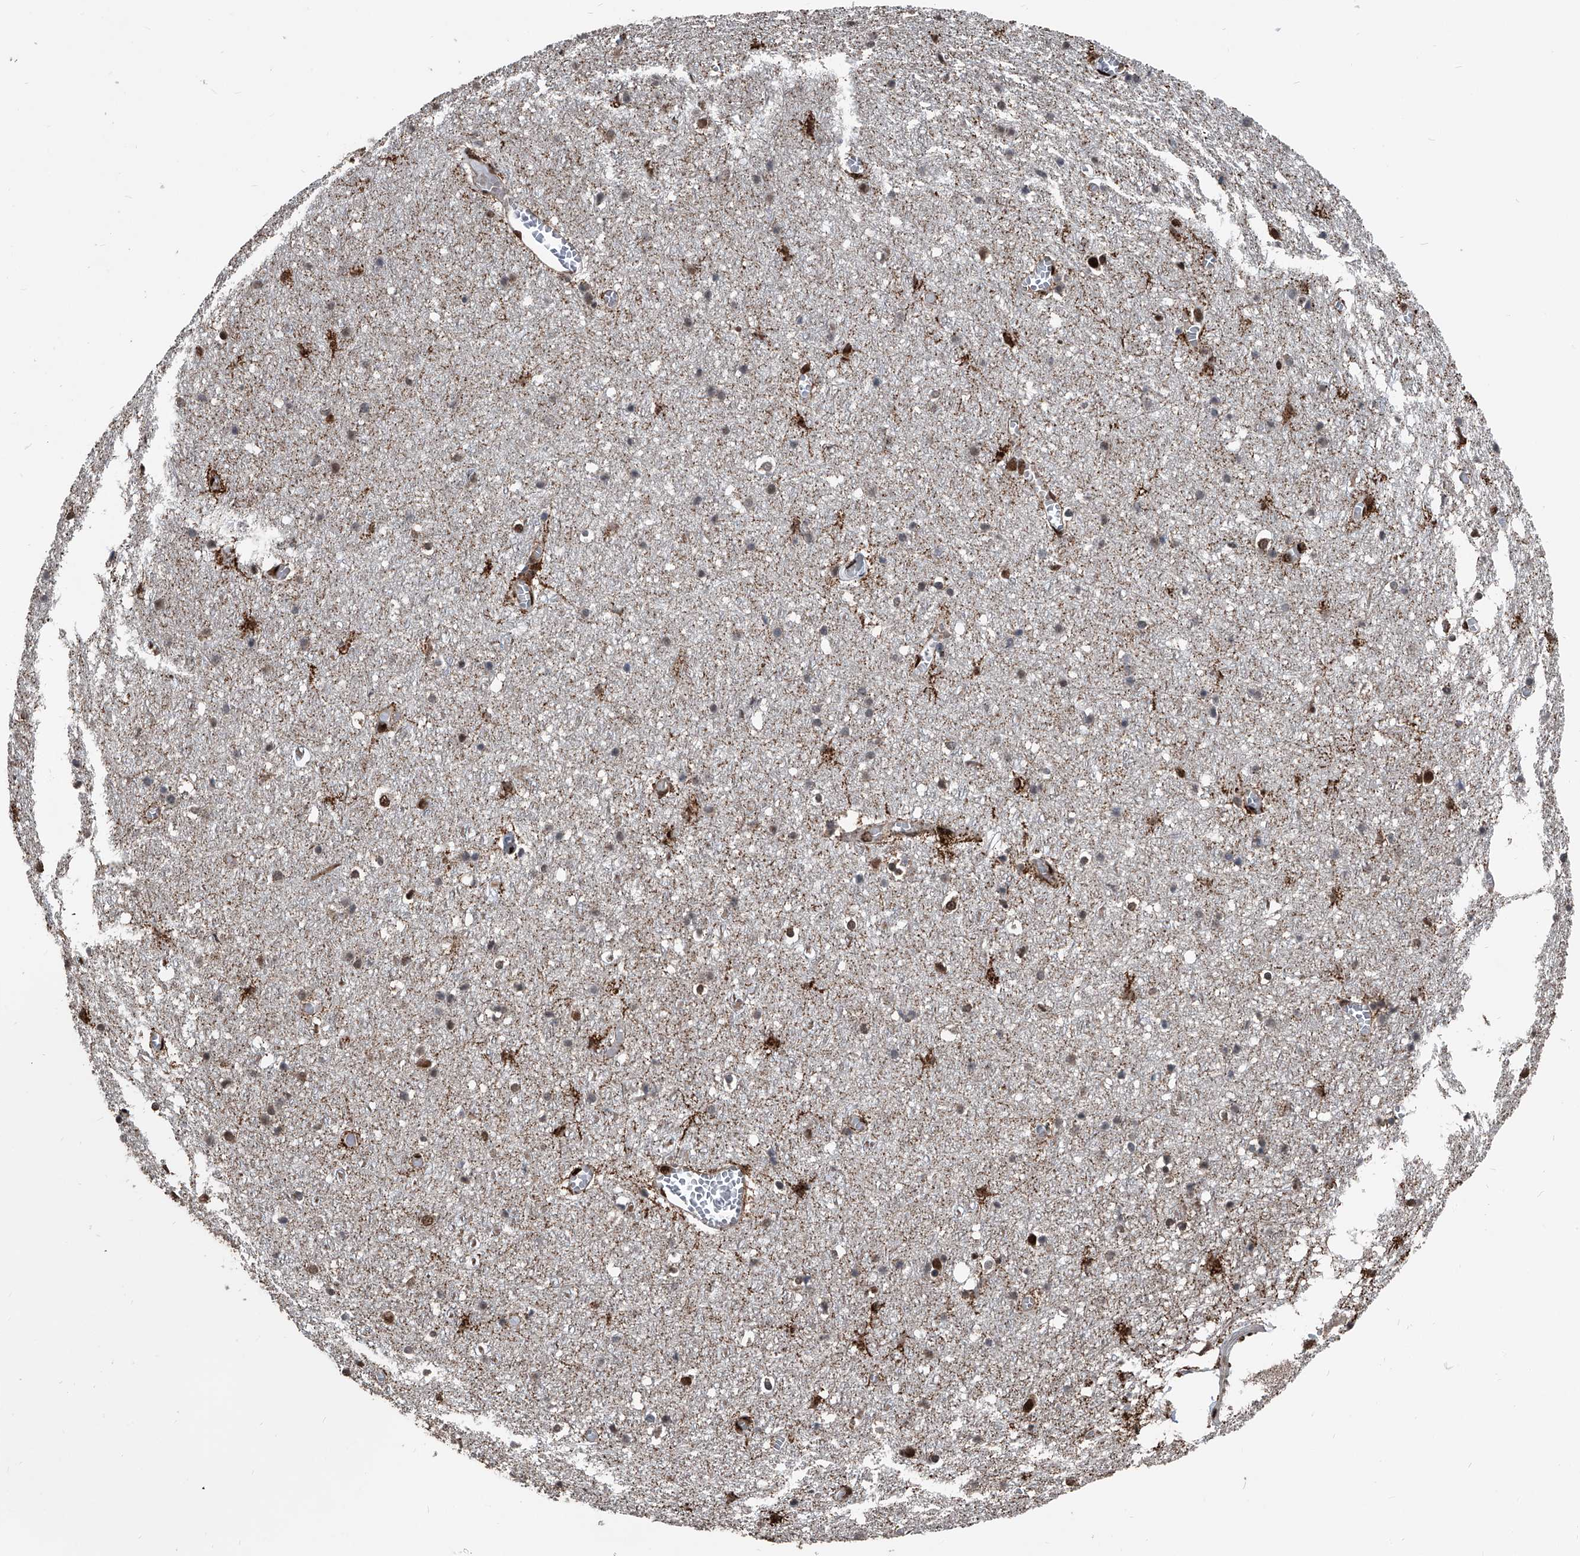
{"staining": {"intensity": "moderate", "quantity": ">75%", "location": "nuclear"}, "tissue": "cerebral cortex", "cell_type": "Endothelial cells", "image_type": "normal", "snomed": [{"axis": "morphology", "description": "Normal tissue, NOS"}, {"axis": "topography", "description": "Cerebral cortex"}], "caption": "Immunohistochemistry staining of benign cerebral cortex, which displays medium levels of moderate nuclear positivity in approximately >75% of endothelial cells indicating moderate nuclear protein positivity. The staining was performed using DAB (brown) for protein detection and nuclei were counterstained in hematoxylin (blue).", "gene": "FKBP5", "patient": {"sex": "female", "age": 64}}